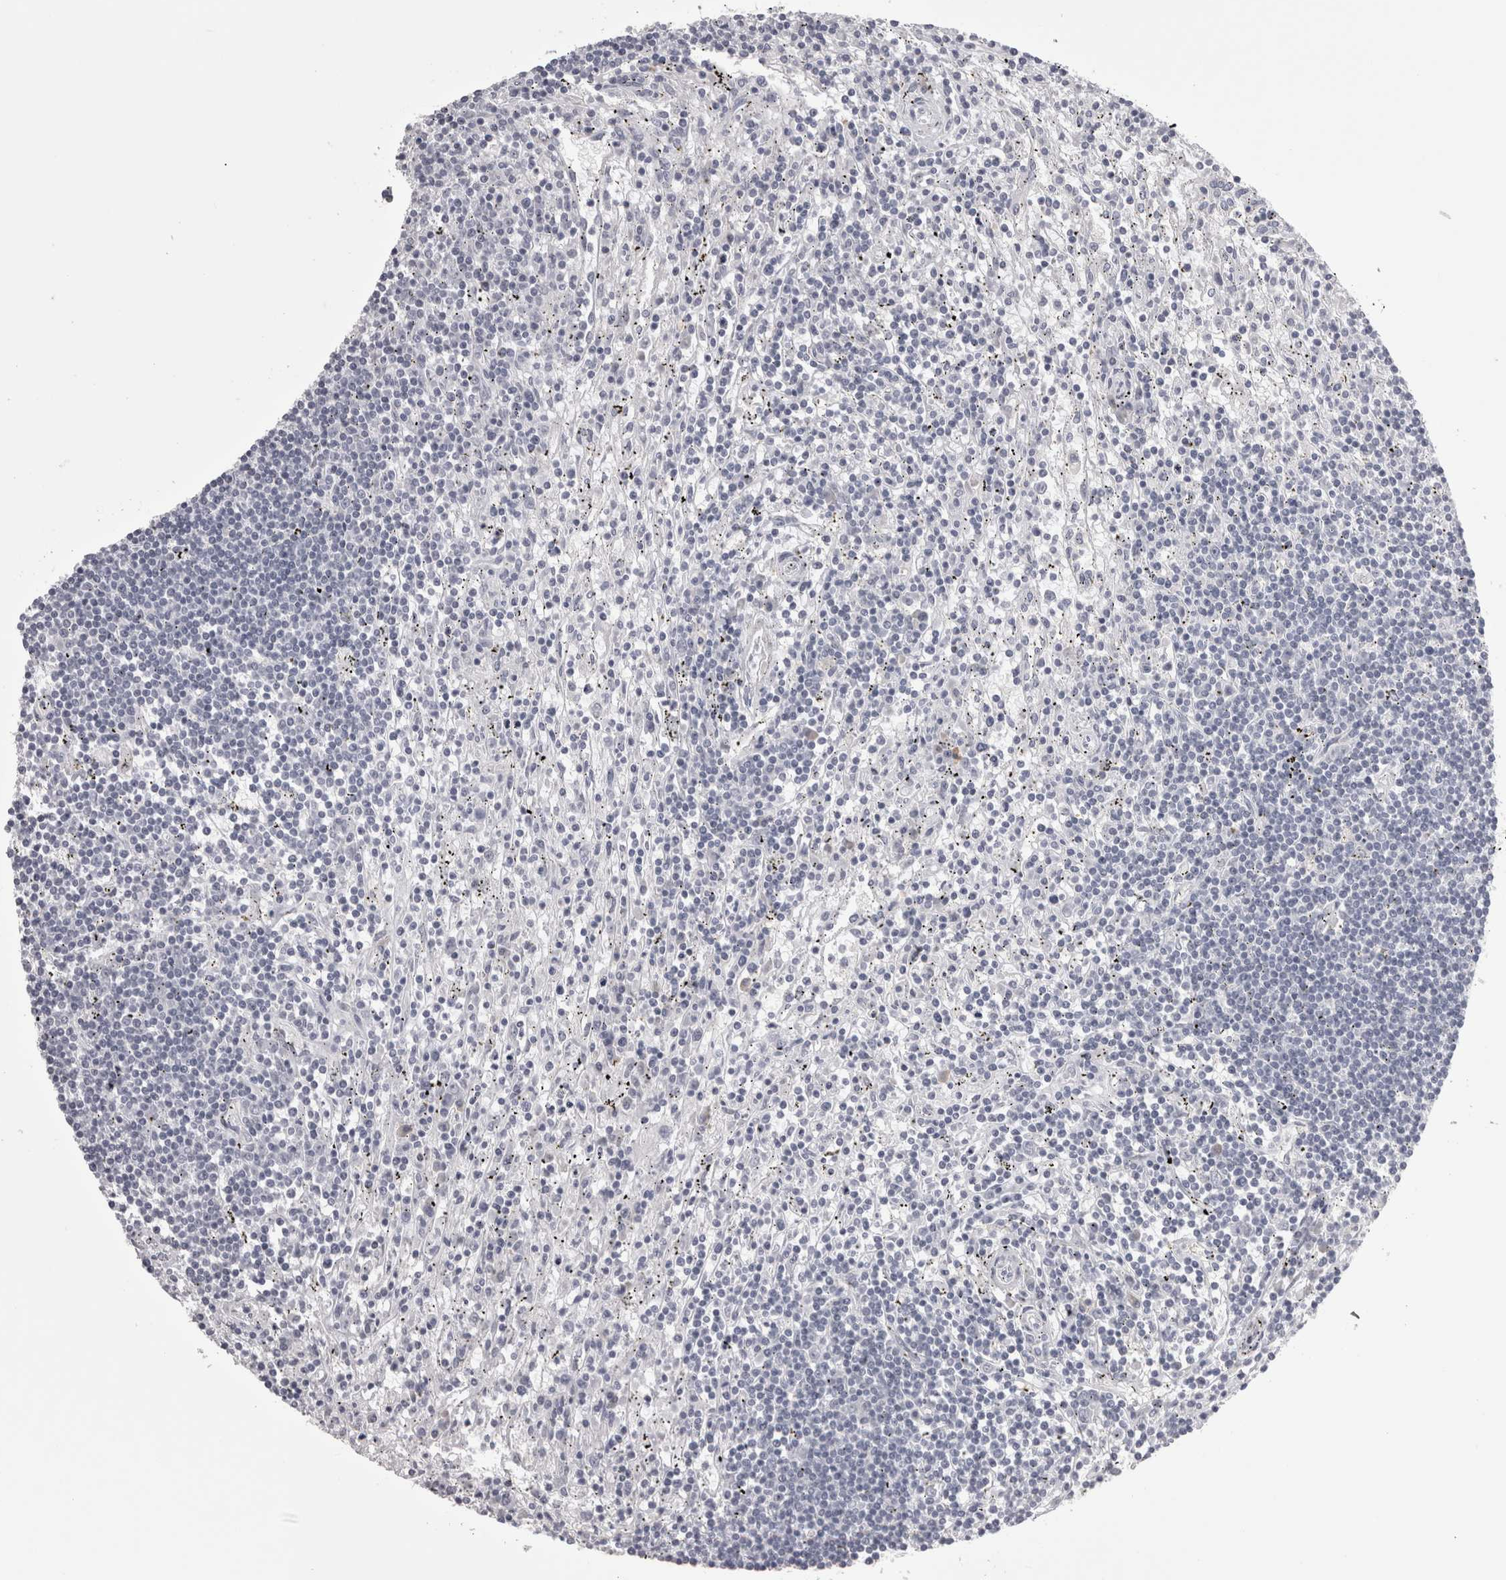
{"staining": {"intensity": "negative", "quantity": "none", "location": "none"}, "tissue": "lymphoma", "cell_type": "Tumor cells", "image_type": "cancer", "snomed": [{"axis": "morphology", "description": "Malignant lymphoma, non-Hodgkin's type, Low grade"}, {"axis": "topography", "description": "Spleen"}], "caption": "This is an IHC photomicrograph of lymphoma. There is no expression in tumor cells.", "gene": "SAA4", "patient": {"sex": "male", "age": 76}}